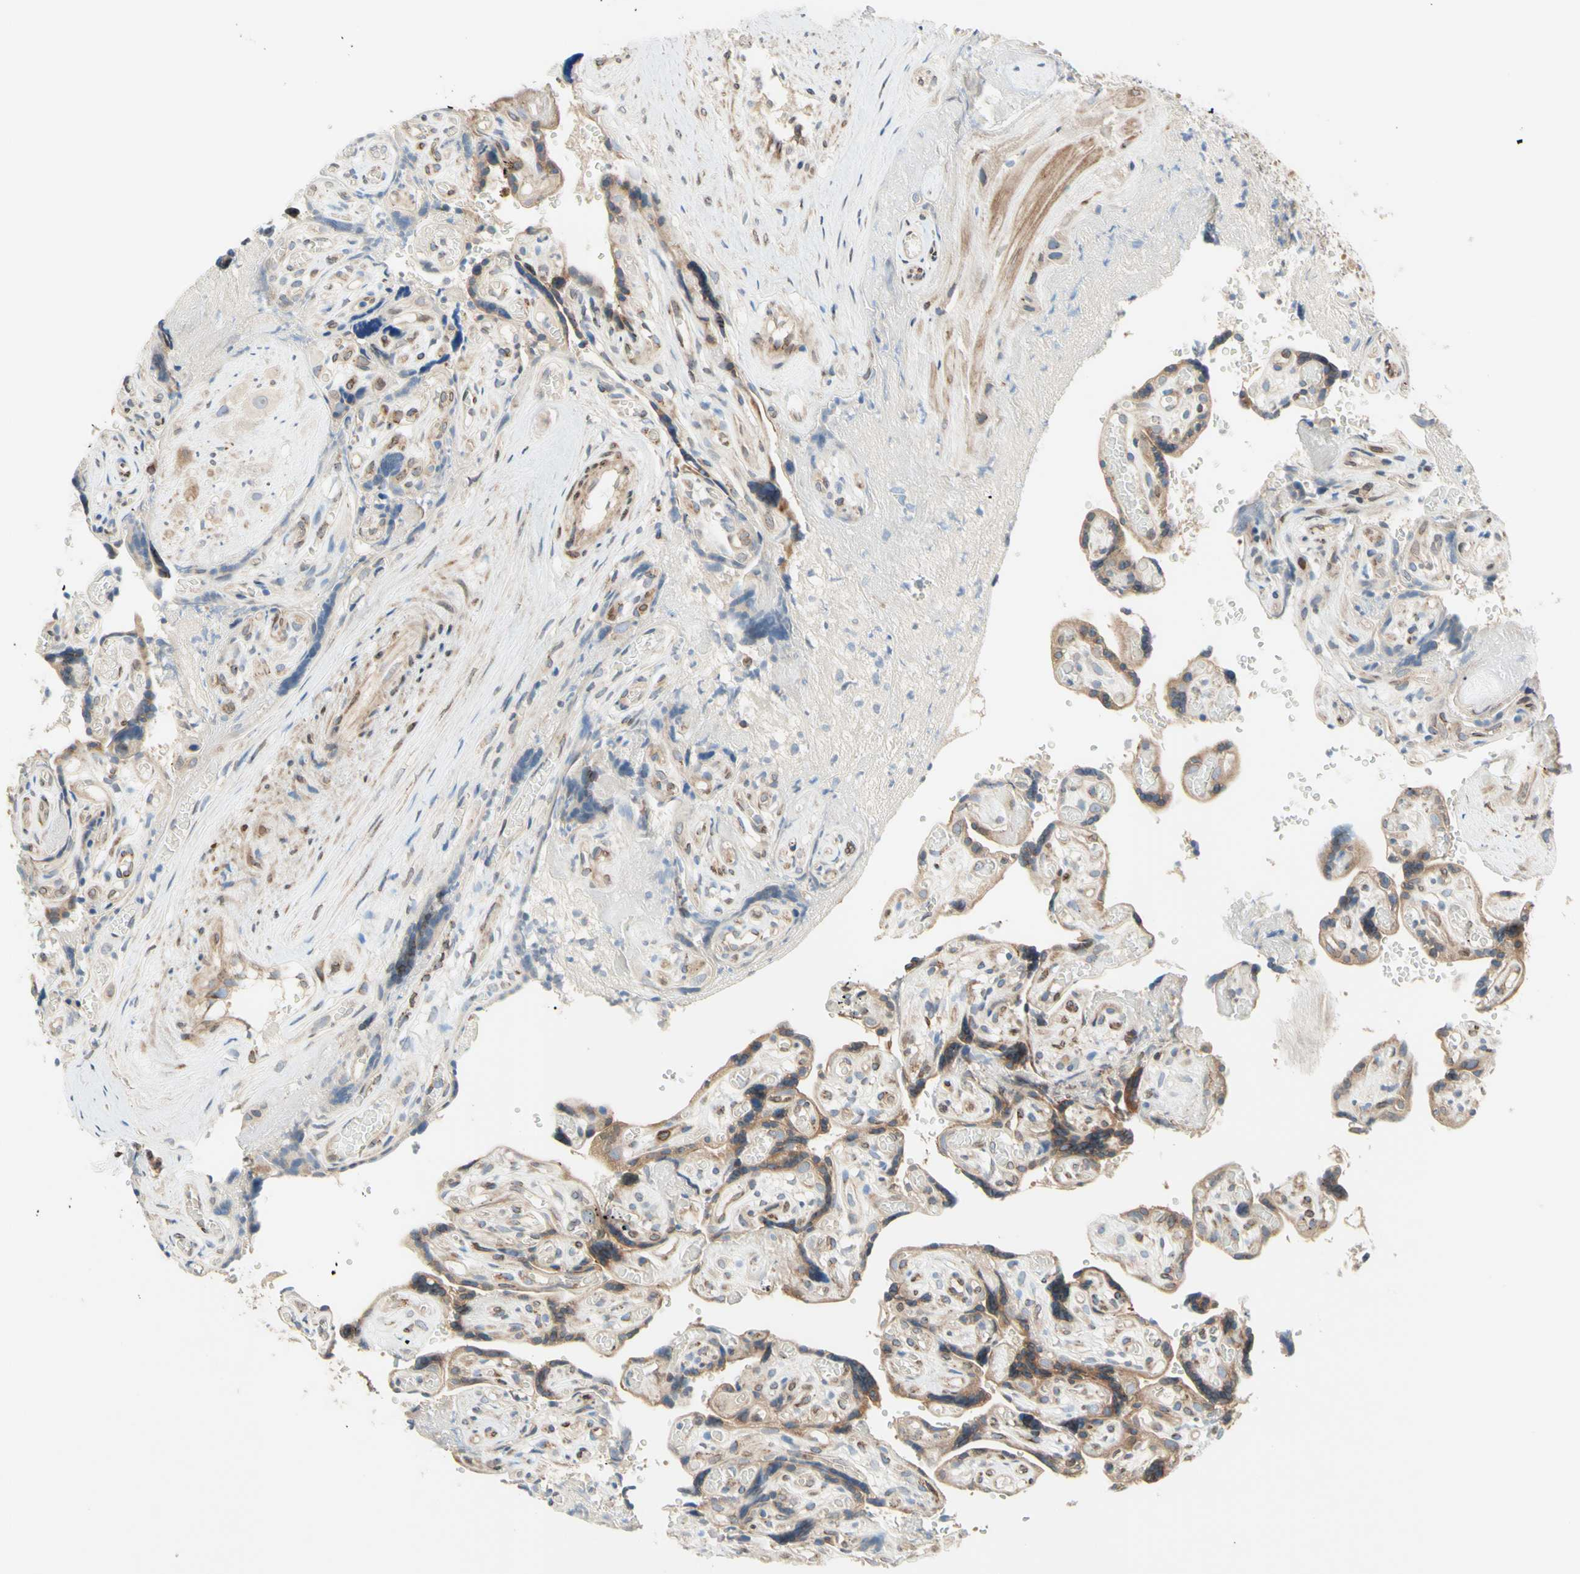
{"staining": {"intensity": "moderate", "quantity": ">75%", "location": "cytoplasmic/membranous"}, "tissue": "placenta", "cell_type": "Decidual cells", "image_type": "normal", "snomed": [{"axis": "morphology", "description": "Normal tissue, NOS"}, {"axis": "topography", "description": "Placenta"}], "caption": "Approximately >75% of decidual cells in benign placenta reveal moderate cytoplasmic/membranous protein expression as visualized by brown immunohistochemical staining.", "gene": "TRAF2", "patient": {"sex": "female", "age": 30}}